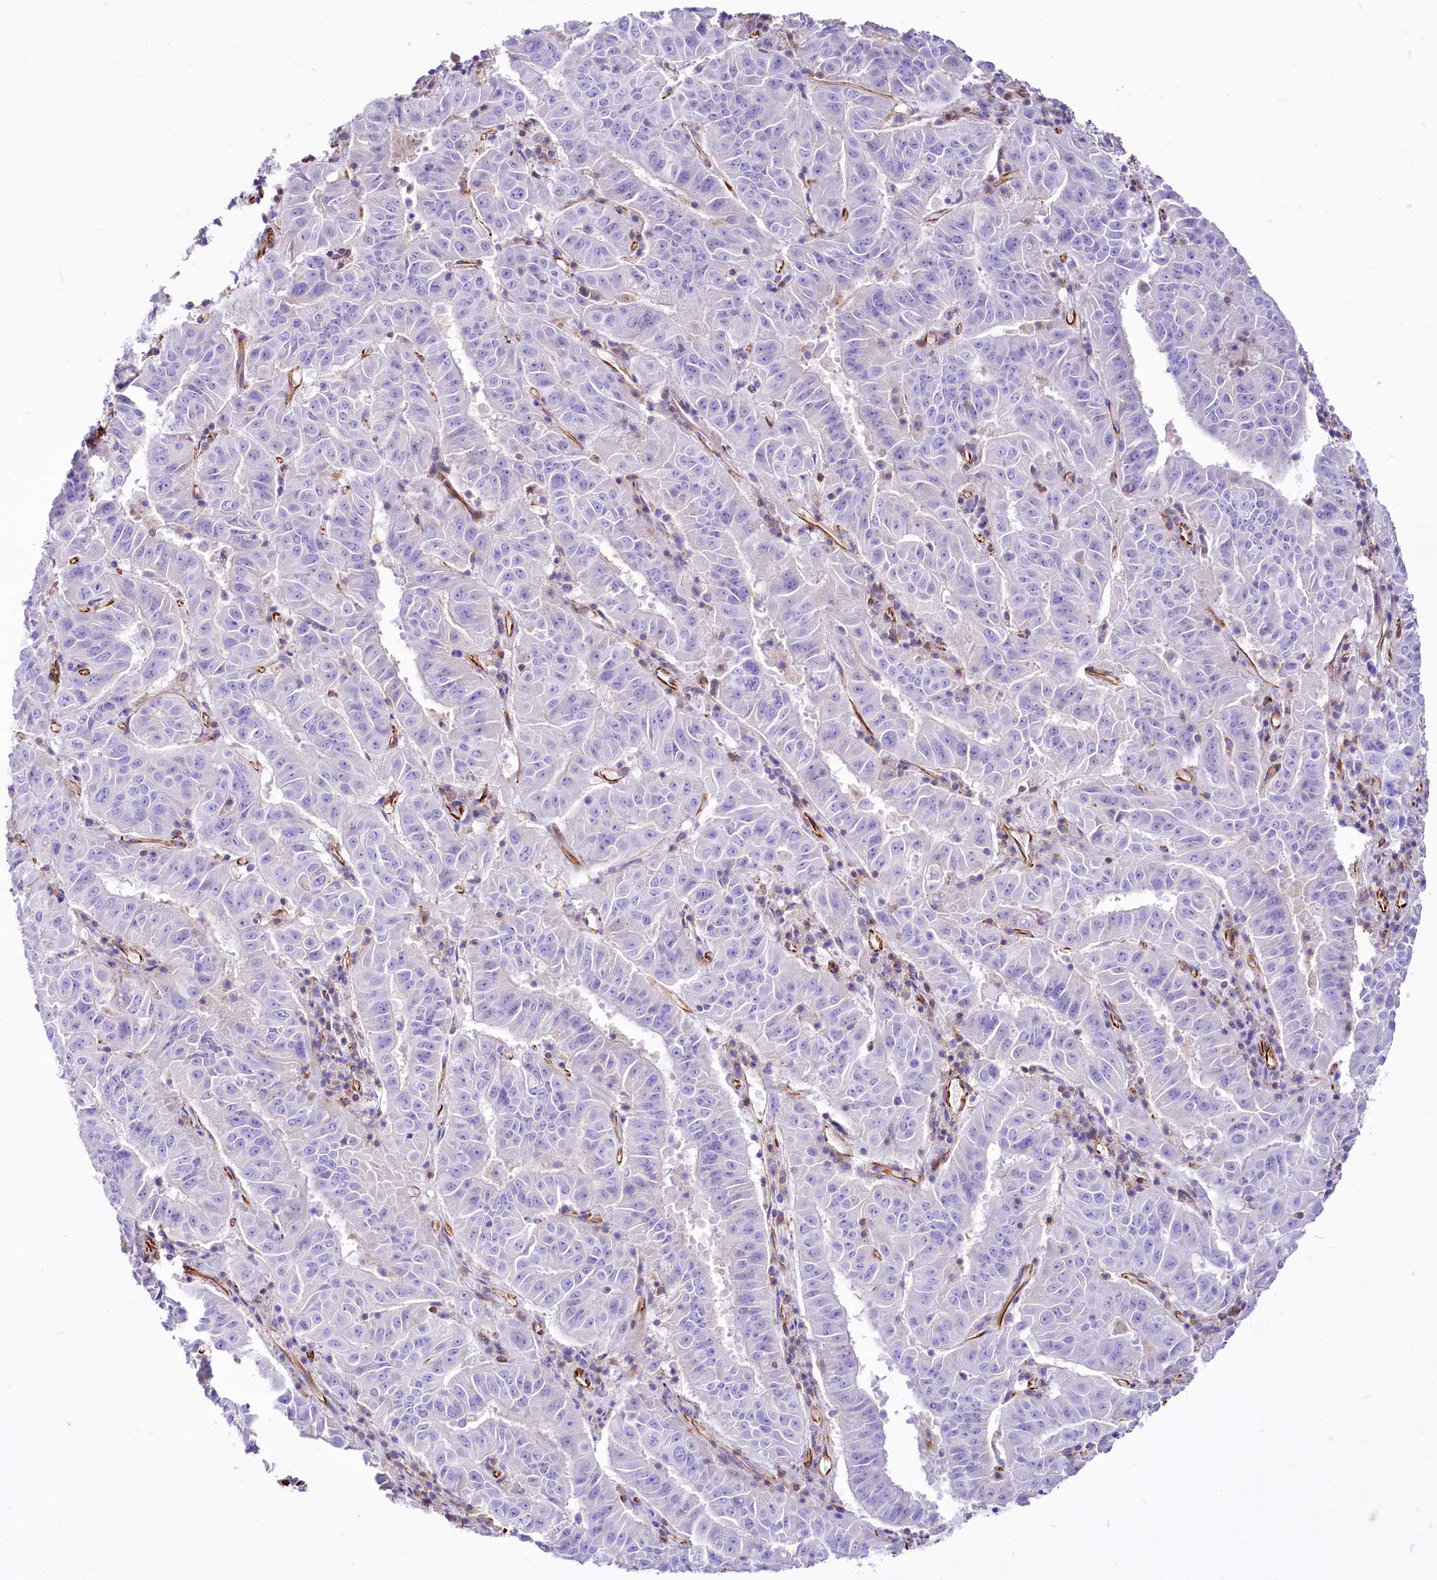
{"staining": {"intensity": "negative", "quantity": "none", "location": "none"}, "tissue": "pancreatic cancer", "cell_type": "Tumor cells", "image_type": "cancer", "snomed": [{"axis": "morphology", "description": "Adenocarcinoma, NOS"}, {"axis": "topography", "description": "Pancreas"}], "caption": "Adenocarcinoma (pancreatic) stained for a protein using immunohistochemistry exhibits no staining tumor cells.", "gene": "CD99", "patient": {"sex": "male", "age": 63}}